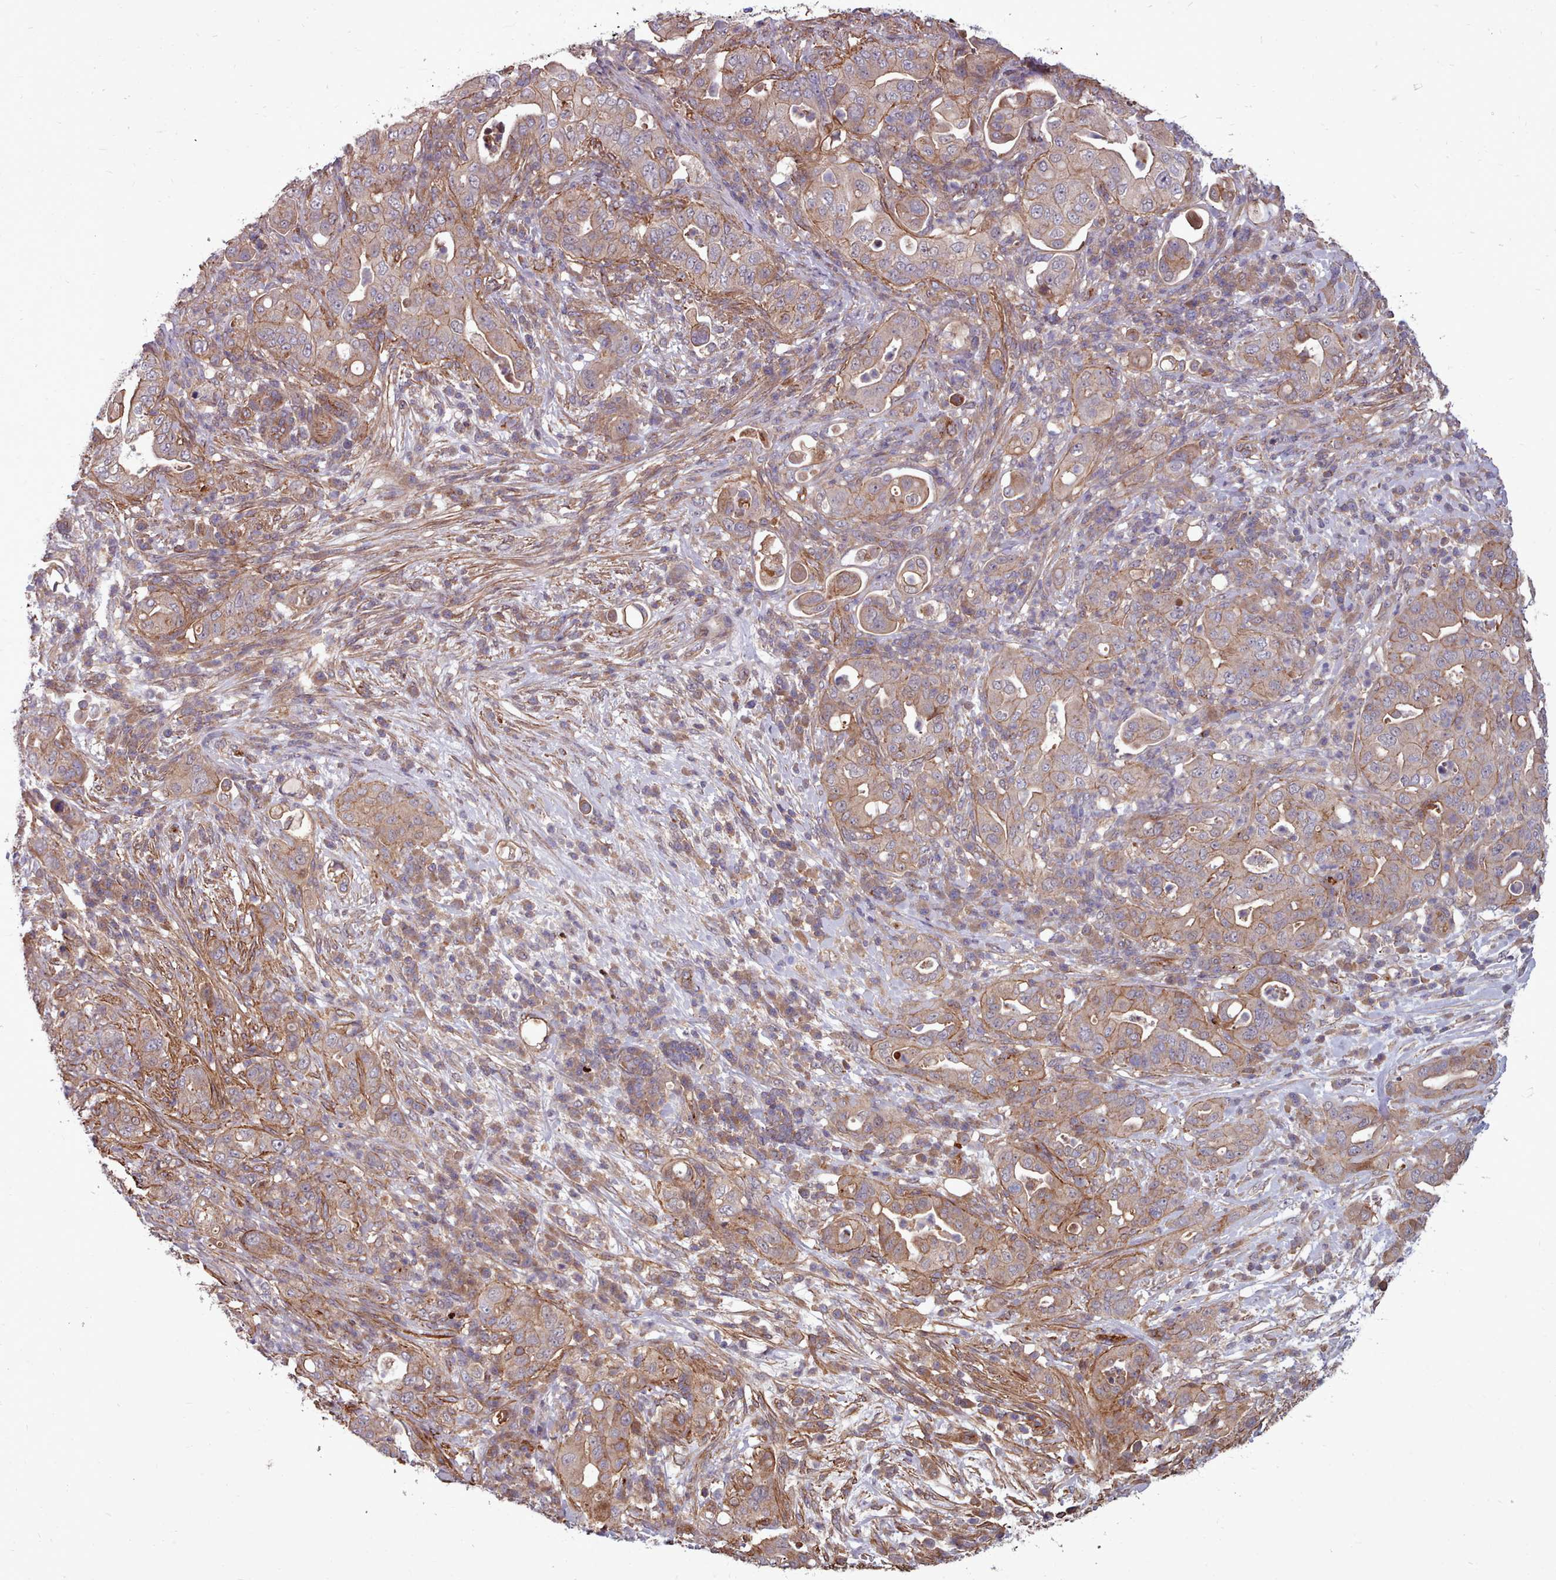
{"staining": {"intensity": "moderate", "quantity": "25%-75%", "location": "cytoplasmic/membranous"}, "tissue": "pancreatic cancer", "cell_type": "Tumor cells", "image_type": "cancer", "snomed": [{"axis": "morphology", "description": "Normal tissue, NOS"}, {"axis": "morphology", "description": "Adenocarcinoma, NOS"}, {"axis": "topography", "description": "Lymph node"}, {"axis": "topography", "description": "Pancreas"}], "caption": "Pancreatic cancer (adenocarcinoma) tissue shows moderate cytoplasmic/membranous staining in approximately 25%-75% of tumor cells, visualized by immunohistochemistry.", "gene": "STUB1", "patient": {"sex": "female", "age": 67}}